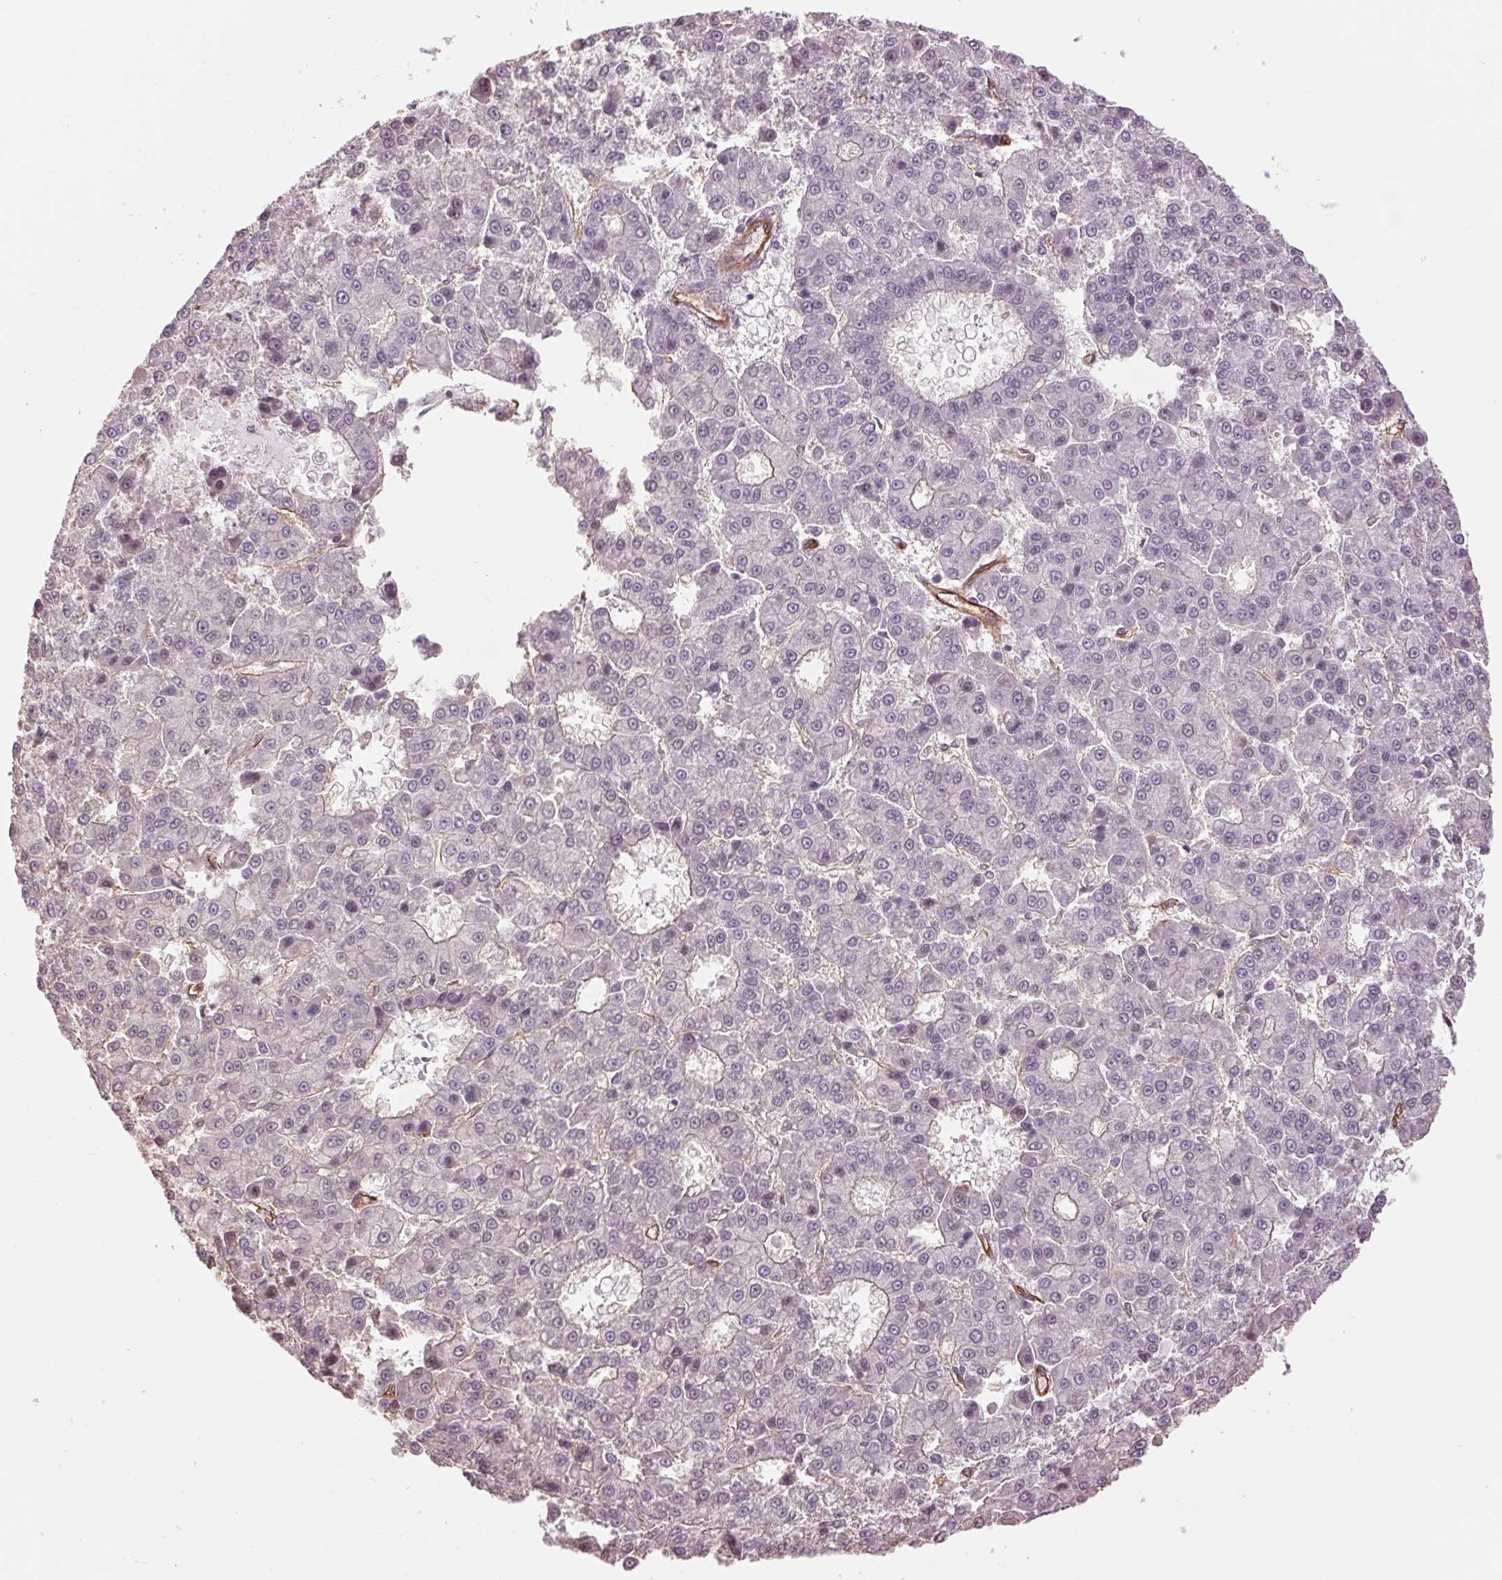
{"staining": {"intensity": "negative", "quantity": "none", "location": "none"}, "tissue": "liver cancer", "cell_type": "Tumor cells", "image_type": "cancer", "snomed": [{"axis": "morphology", "description": "Carcinoma, Hepatocellular, NOS"}, {"axis": "topography", "description": "Liver"}], "caption": "A photomicrograph of human hepatocellular carcinoma (liver) is negative for staining in tumor cells.", "gene": "PALM", "patient": {"sex": "male", "age": 70}}